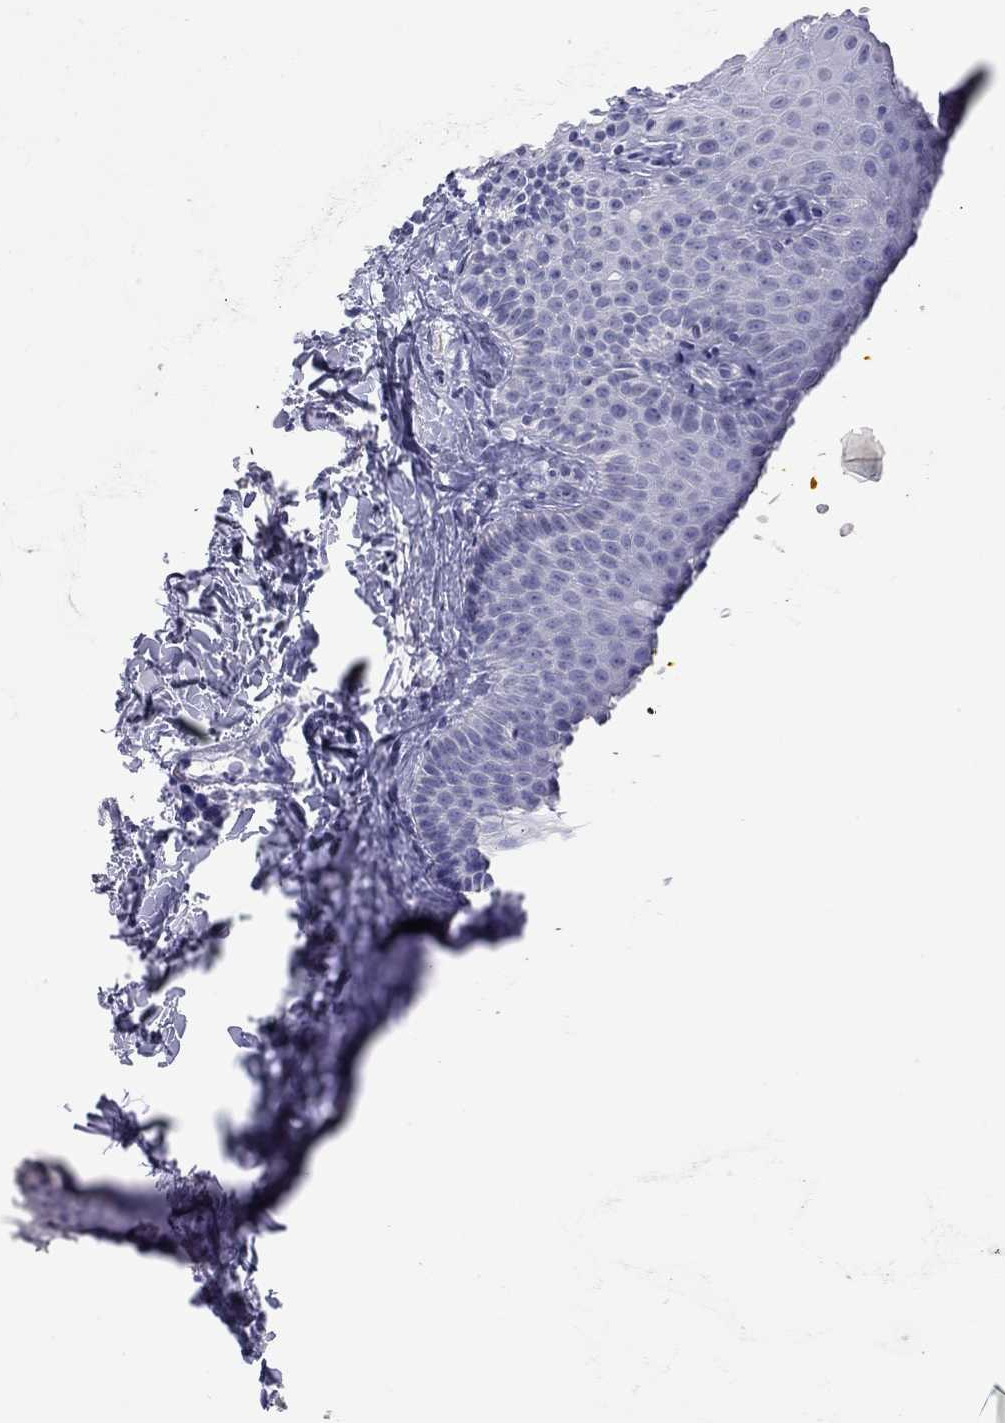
{"staining": {"intensity": "negative", "quantity": "none", "location": "none"}, "tissue": "oral mucosa", "cell_type": "Squamous epithelial cells", "image_type": "normal", "snomed": [{"axis": "morphology", "description": "Normal tissue, NOS"}, {"axis": "topography", "description": "Oral tissue"}], "caption": "Histopathology image shows no protein expression in squamous epithelial cells of unremarkable oral mucosa.", "gene": "STAG3", "patient": {"sex": "female", "age": 43}}